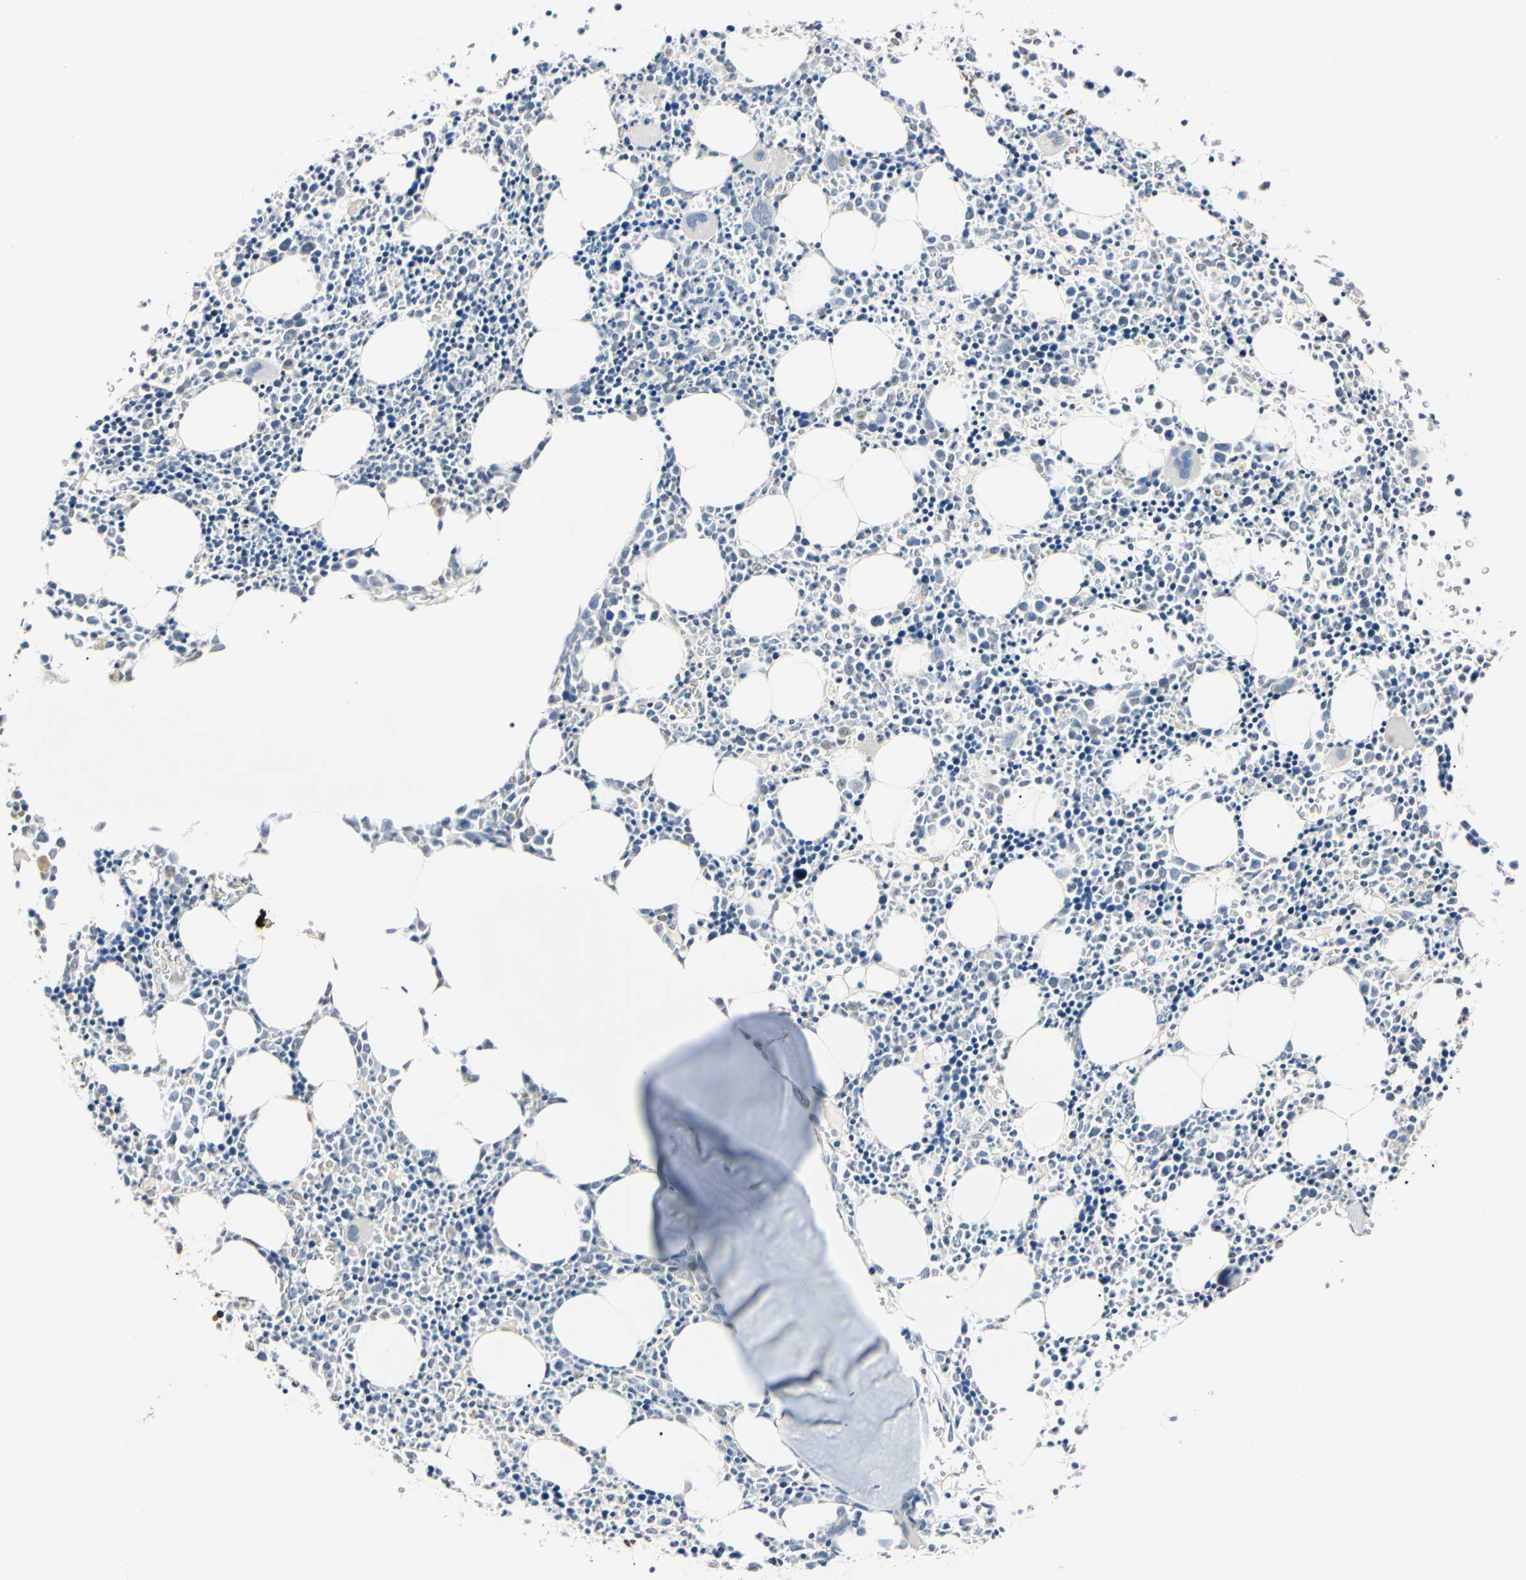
{"staining": {"intensity": "weak", "quantity": "<25%", "location": "nuclear"}, "tissue": "bone marrow", "cell_type": "Hematopoietic cells", "image_type": "normal", "snomed": [{"axis": "morphology", "description": "Normal tissue, NOS"}, {"axis": "morphology", "description": "Inflammation, NOS"}, {"axis": "topography", "description": "Bone marrow"}], "caption": "High magnification brightfield microscopy of normal bone marrow stained with DAB (3,3'-diaminobenzidine) (brown) and counterstained with hematoxylin (blue): hematopoietic cells show no significant positivity.", "gene": "CDC45", "patient": {"sex": "female", "age": 17}}